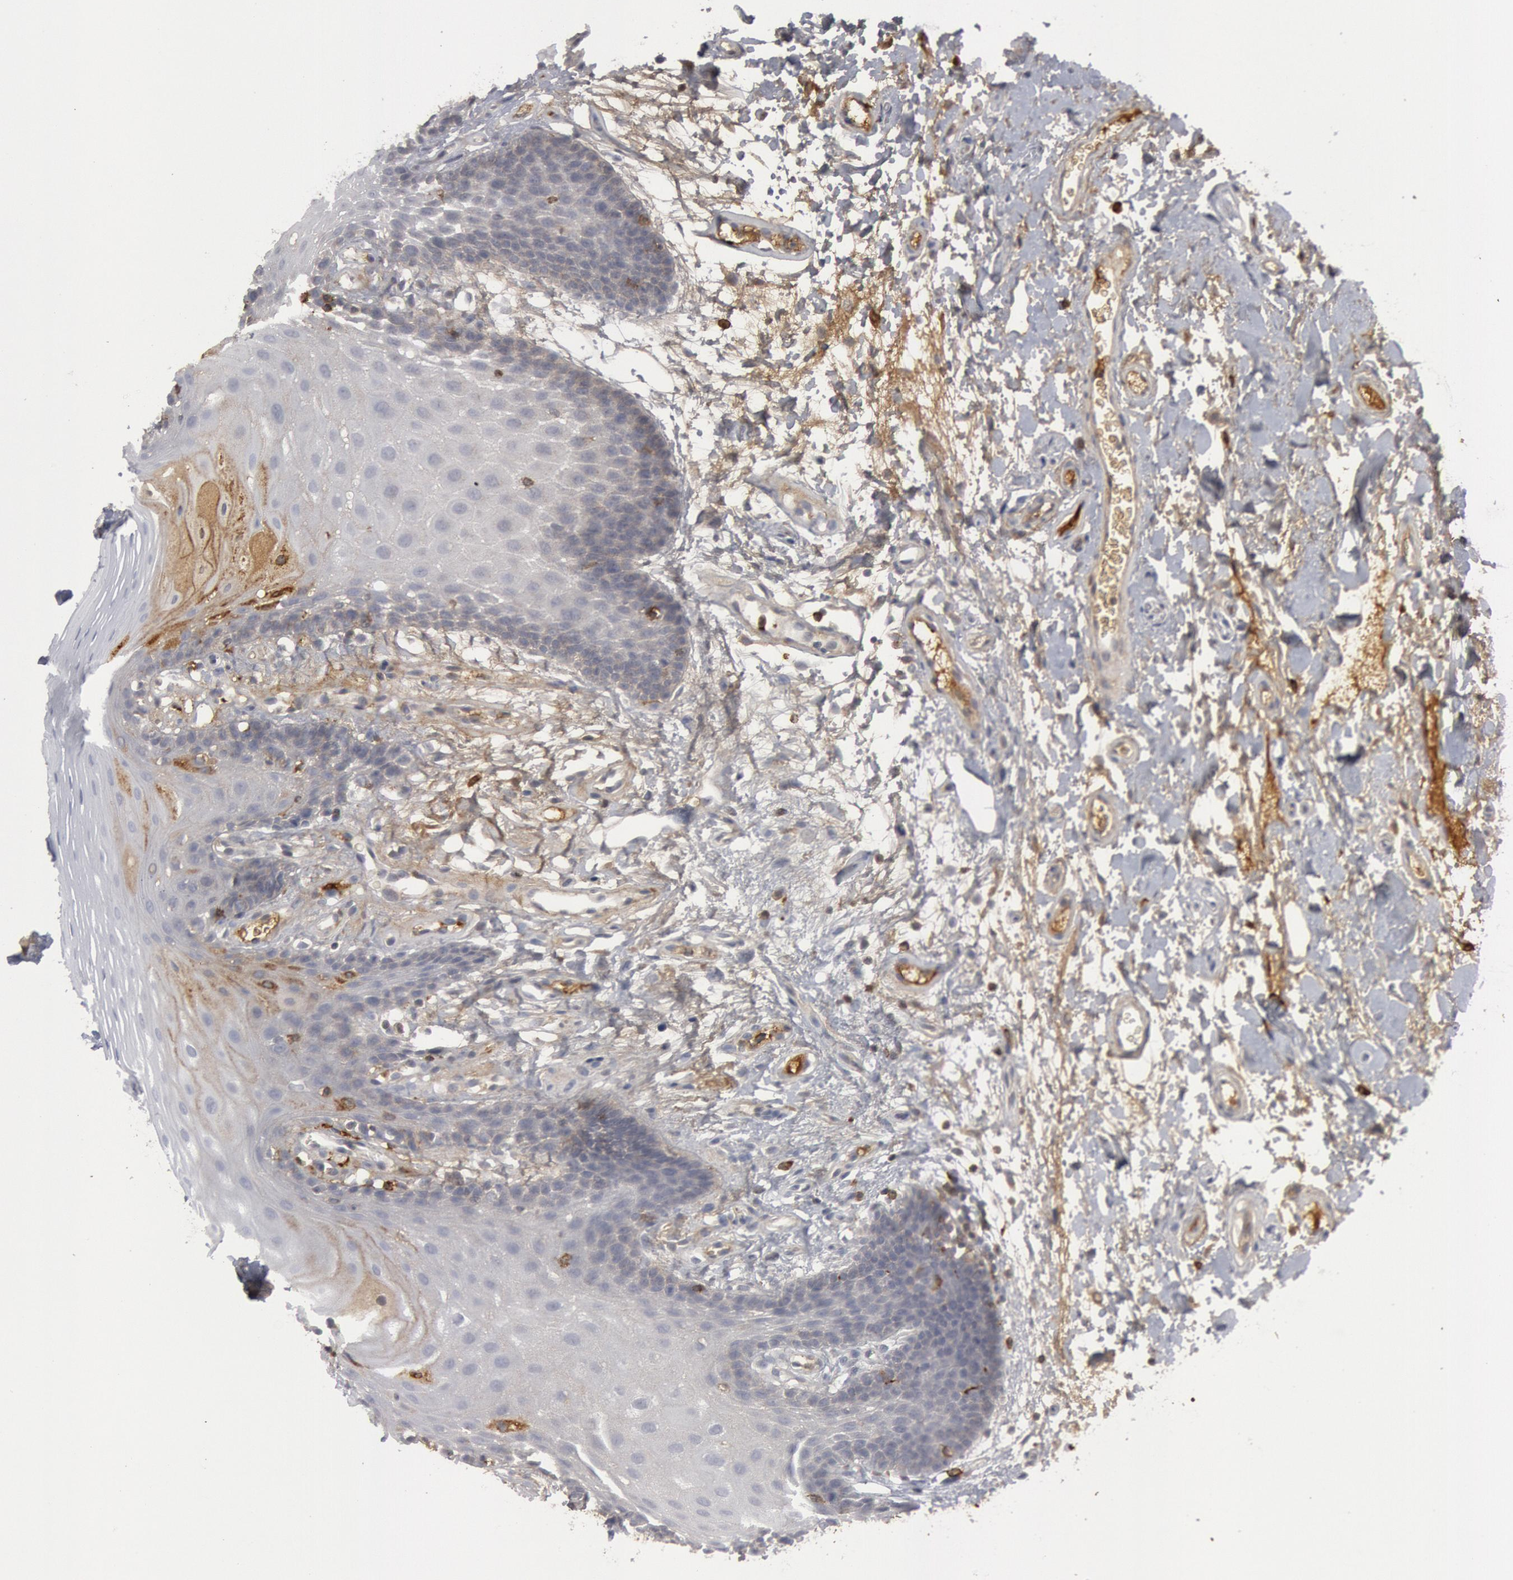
{"staining": {"intensity": "weak", "quantity": "<25%", "location": "cytoplasmic/membranous"}, "tissue": "oral mucosa", "cell_type": "Squamous epithelial cells", "image_type": "normal", "snomed": [{"axis": "morphology", "description": "Normal tissue, NOS"}, {"axis": "topography", "description": "Oral tissue"}], "caption": "Immunohistochemistry image of normal oral mucosa: oral mucosa stained with DAB shows no significant protein staining in squamous epithelial cells.", "gene": "C1QC", "patient": {"sex": "male", "age": 62}}